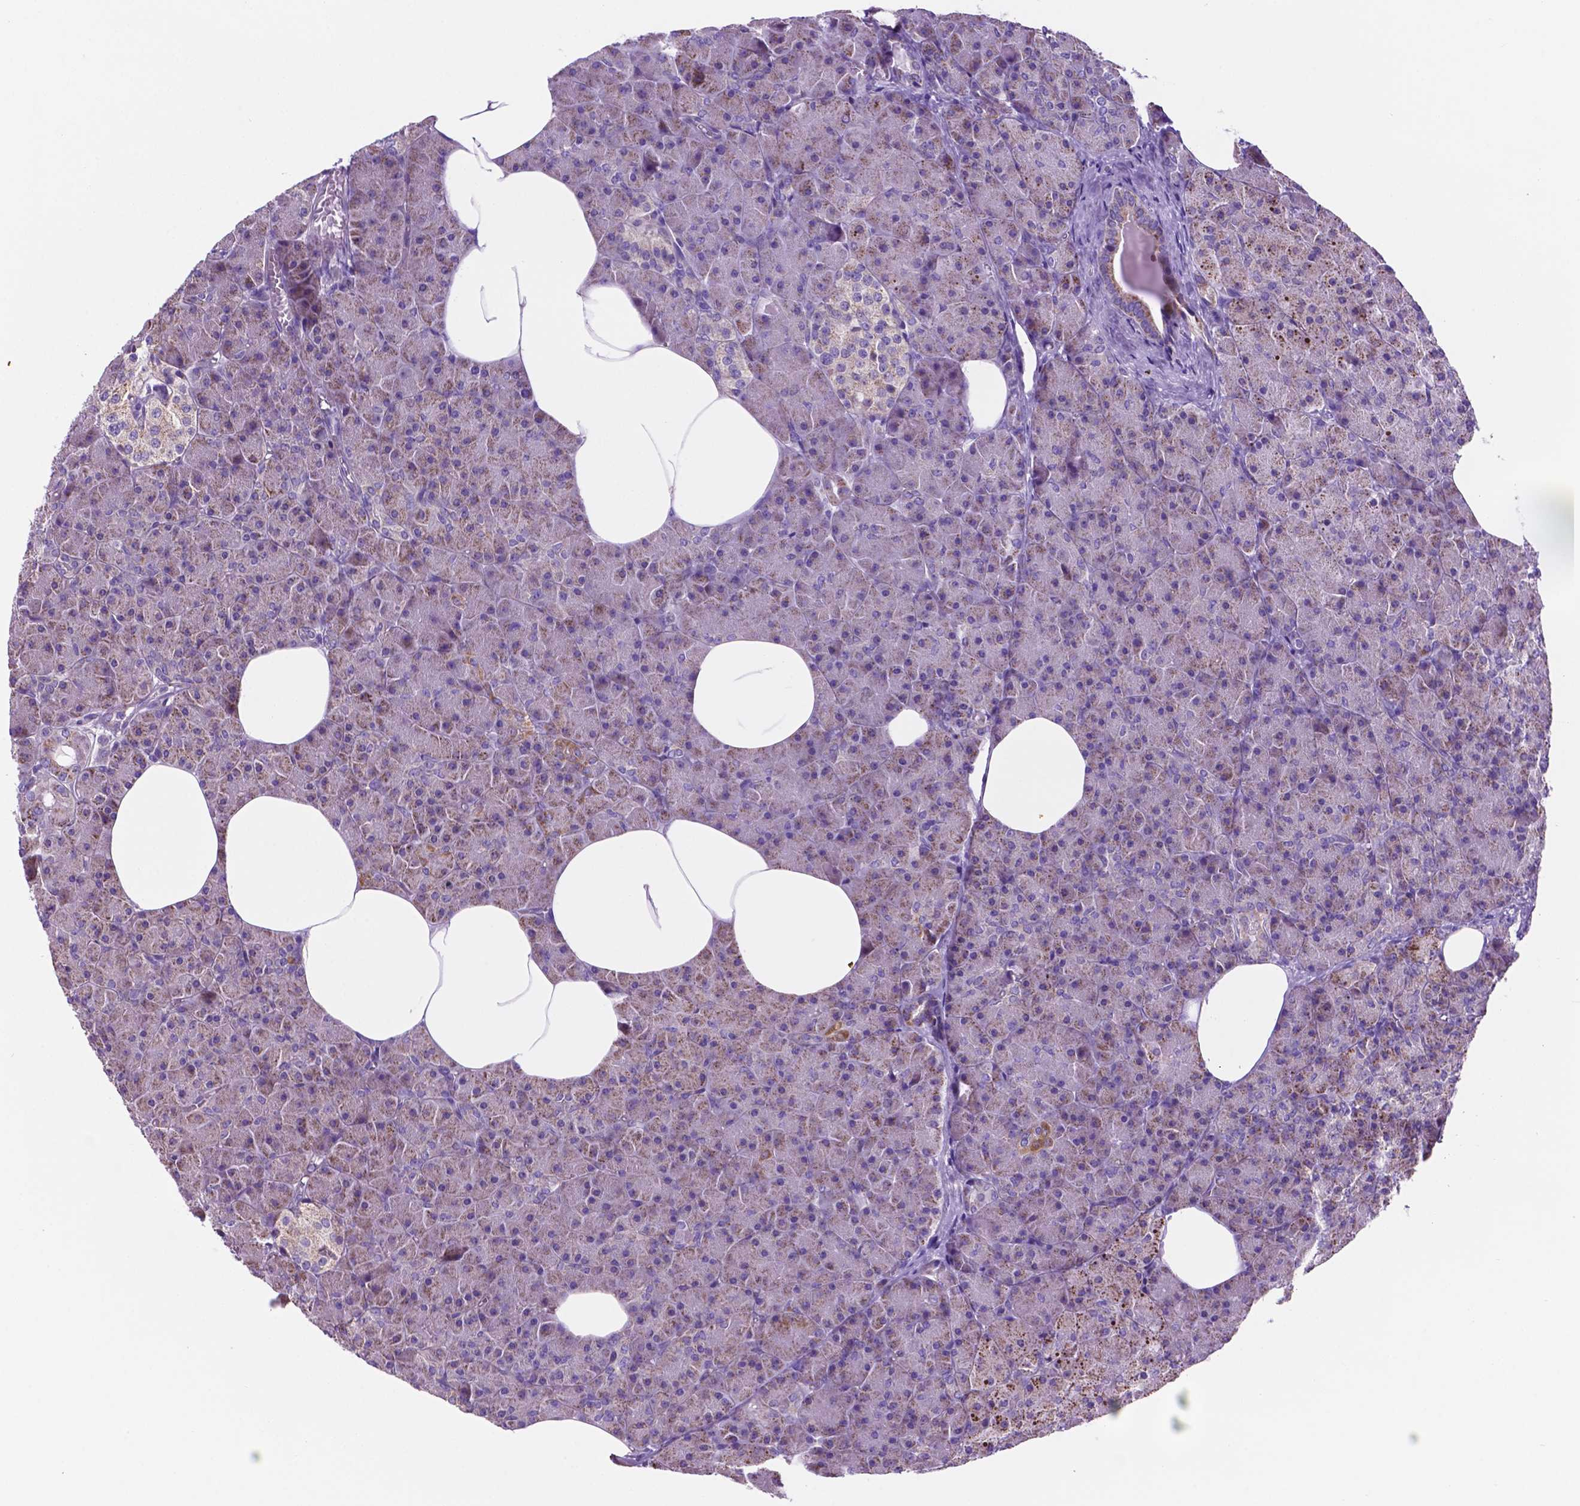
{"staining": {"intensity": "moderate", "quantity": "<25%", "location": "cytoplasmic/membranous"}, "tissue": "pancreas", "cell_type": "Exocrine glandular cells", "image_type": "normal", "snomed": [{"axis": "morphology", "description": "Normal tissue, NOS"}, {"axis": "topography", "description": "Pancreas"}], "caption": "Immunohistochemistry (IHC) photomicrograph of normal human pancreas stained for a protein (brown), which demonstrates low levels of moderate cytoplasmic/membranous staining in about <25% of exocrine glandular cells.", "gene": "TMEM121B", "patient": {"sex": "female", "age": 45}}